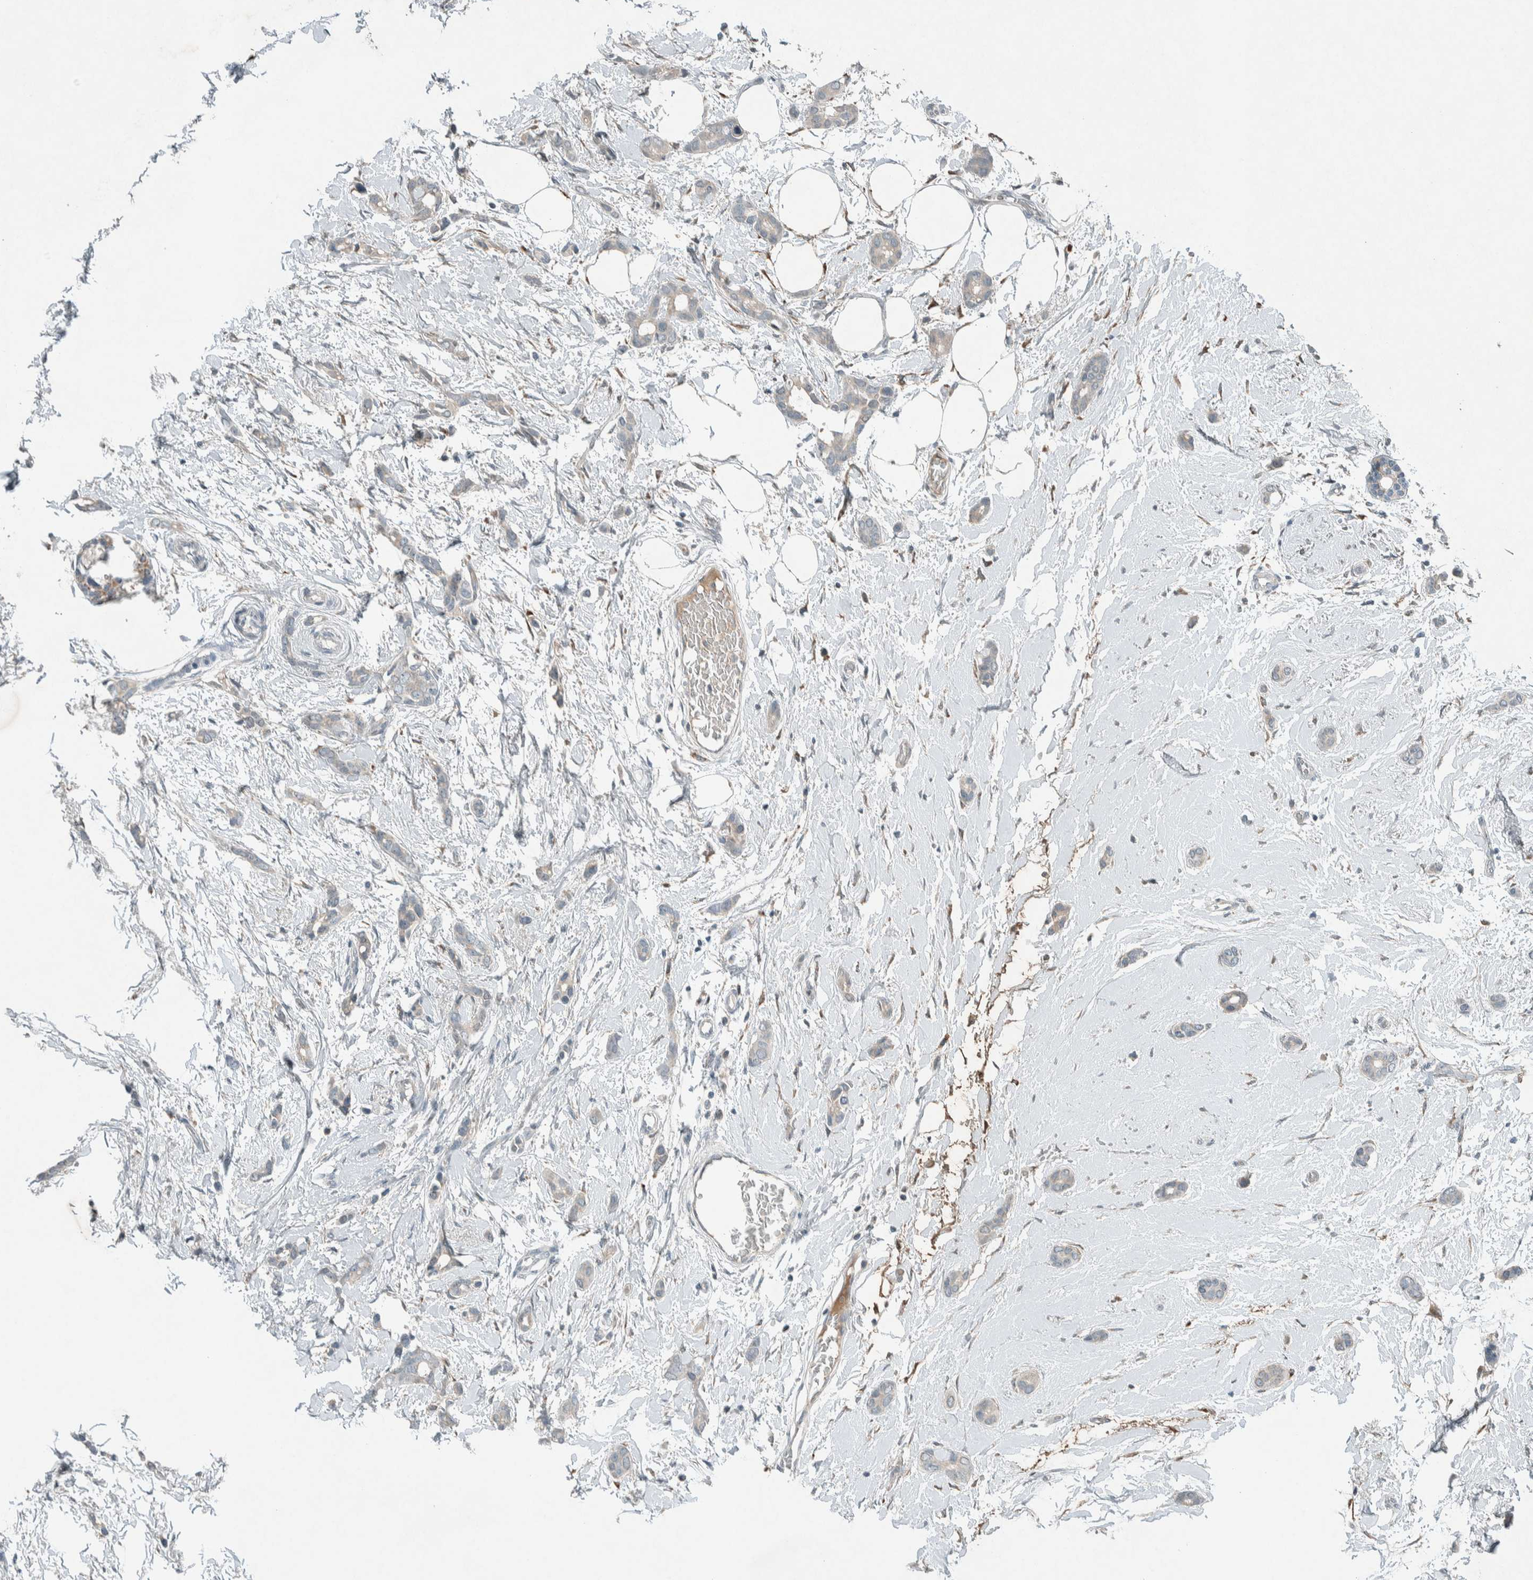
{"staining": {"intensity": "negative", "quantity": "none", "location": "none"}, "tissue": "breast cancer", "cell_type": "Tumor cells", "image_type": "cancer", "snomed": [{"axis": "morphology", "description": "Duct carcinoma"}, {"axis": "topography", "description": "Breast"}], "caption": "Tumor cells are negative for brown protein staining in breast cancer. (Brightfield microscopy of DAB immunohistochemistry (IHC) at high magnification).", "gene": "CERCAM", "patient": {"sex": "female", "age": 55}}